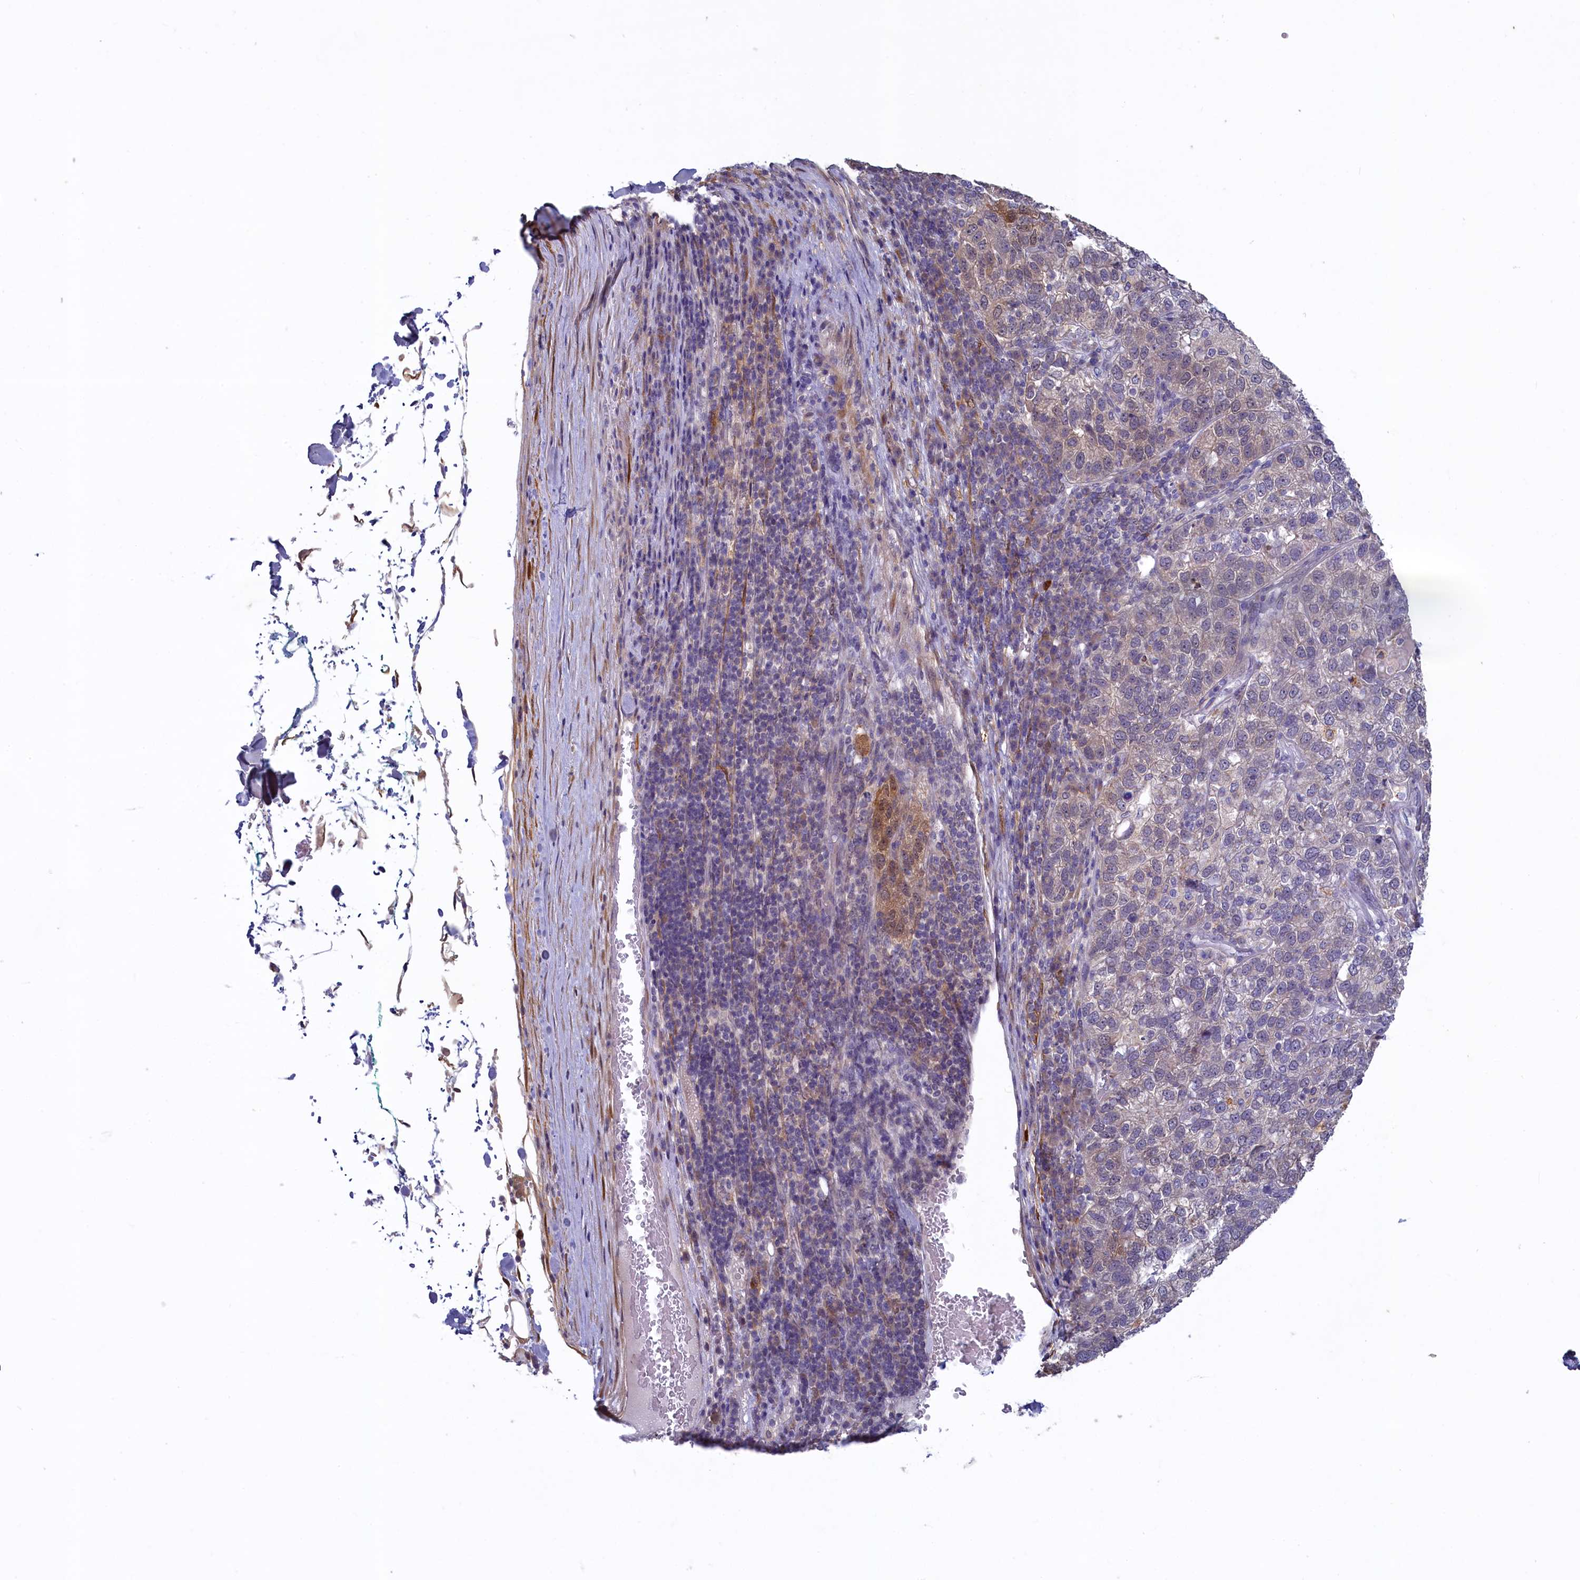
{"staining": {"intensity": "weak", "quantity": "<25%", "location": "cytoplasmic/membranous,nuclear"}, "tissue": "pancreatic cancer", "cell_type": "Tumor cells", "image_type": "cancer", "snomed": [{"axis": "morphology", "description": "Adenocarcinoma, NOS"}, {"axis": "topography", "description": "Pancreas"}], "caption": "High power microscopy image of an immunohistochemistry (IHC) image of pancreatic cancer, revealing no significant positivity in tumor cells.", "gene": "UCHL3", "patient": {"sex": "female", "age": 61}}